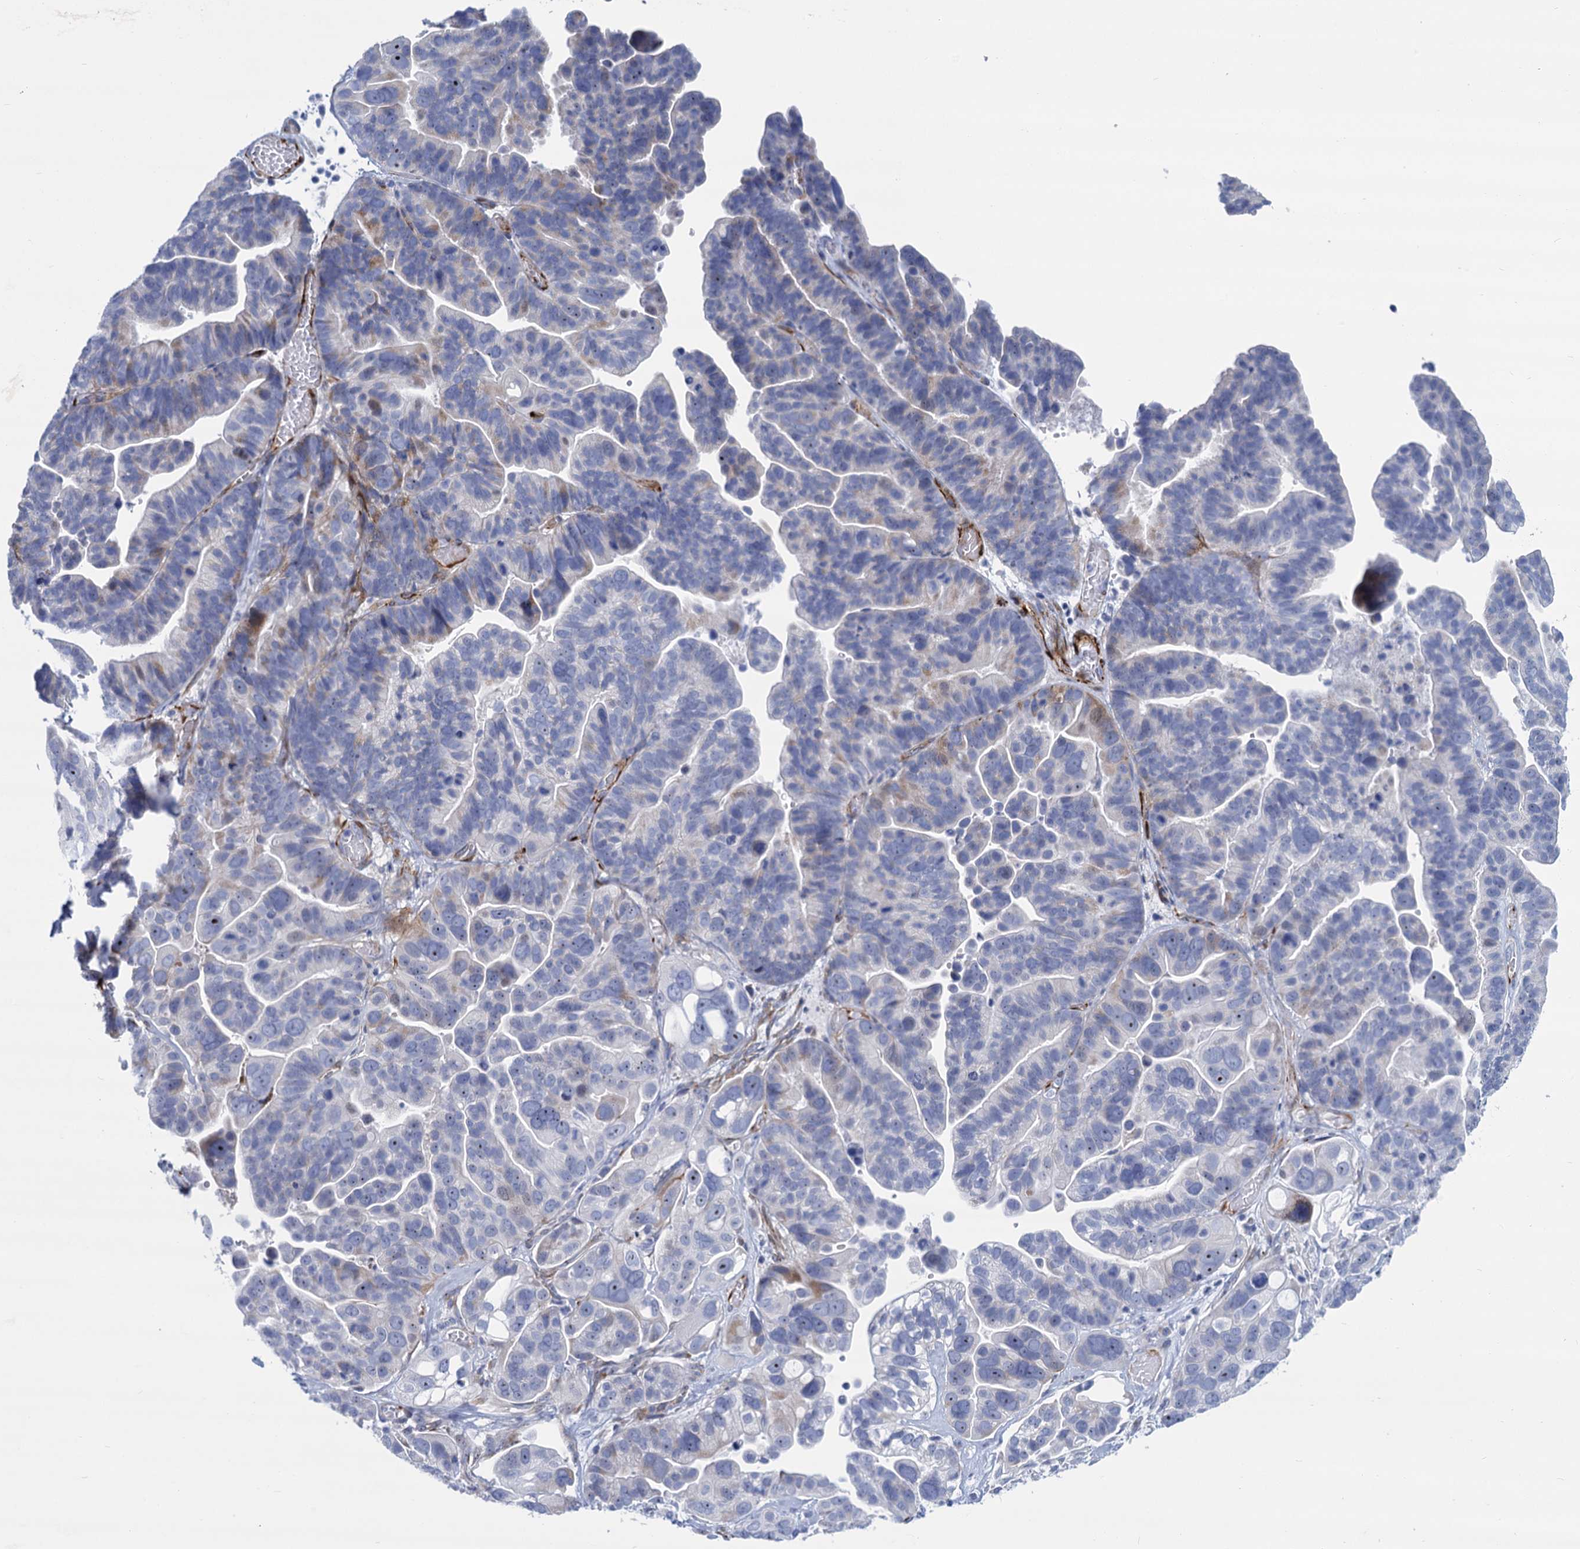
{"staining": {"intensity": "negative", "quantity": "none", "location": "none"}, "tissue": "ovarian cancer", "cell_type": "Tumor cells", "image_type": "cancer", "snomed": [{"axis": "morphology", "description": "Cystadenocarcinoma, serous, NOS"}, {"axis": "topography", "description": "Ovary"}], "caption": "This is a histopathology image of immunohistochemistry staining of ovarian serous cystadenocarcinoma, which shows no expression in tumor cells. The staining was performed using DAB (3,3'-diaminobenzidine) to visualize the protein expression in brown, while the nuclei were stained in blue with hematoxylin (Magnification: 20x).", "gene": "SH3TC2", "patient": {"sex": "female", "age": 56}}